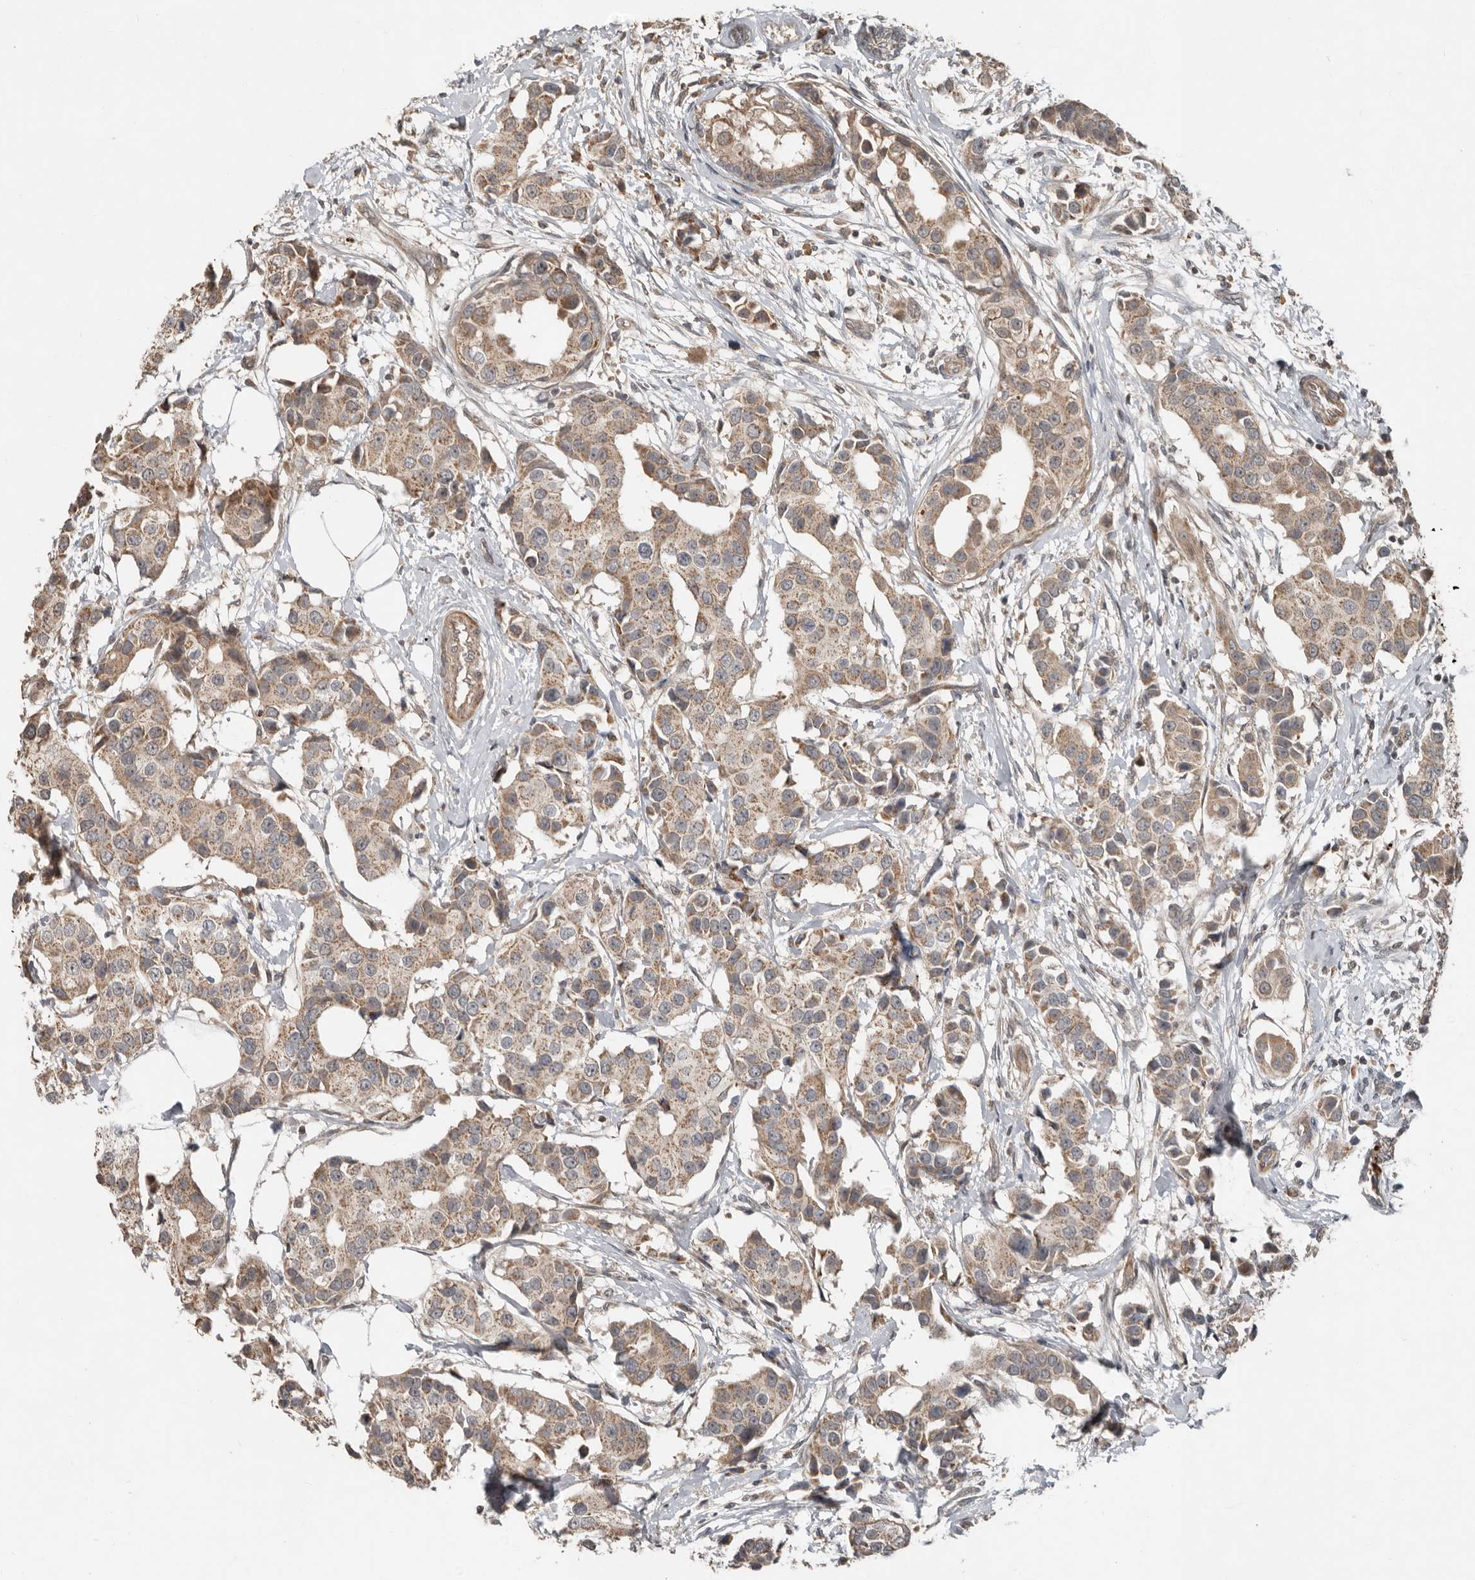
{"staining": {"intensity": "moderate", "quantity": ">75%", "location": "cytoplasmic/membranous"}, "tissue": "breast cancer", "cell_type": "Tumor cells", "image_type": "cancer", "snomed": [{"axis": "morphology", "description": "Normal tissue, NOS"}, {"axis": "morphology", "description": "Duct carcinoma"}, {"axis": "topography", "description": "Breast"}], "caption": "There is medium levels of moderate cytoplasmic/membranous positivity in tumor cells of breast cancer, as demonstrated by immunohistochemical staining (brown color).", "gene": "SLC6A7", "patient": {"sex": "female", "age": 39}}